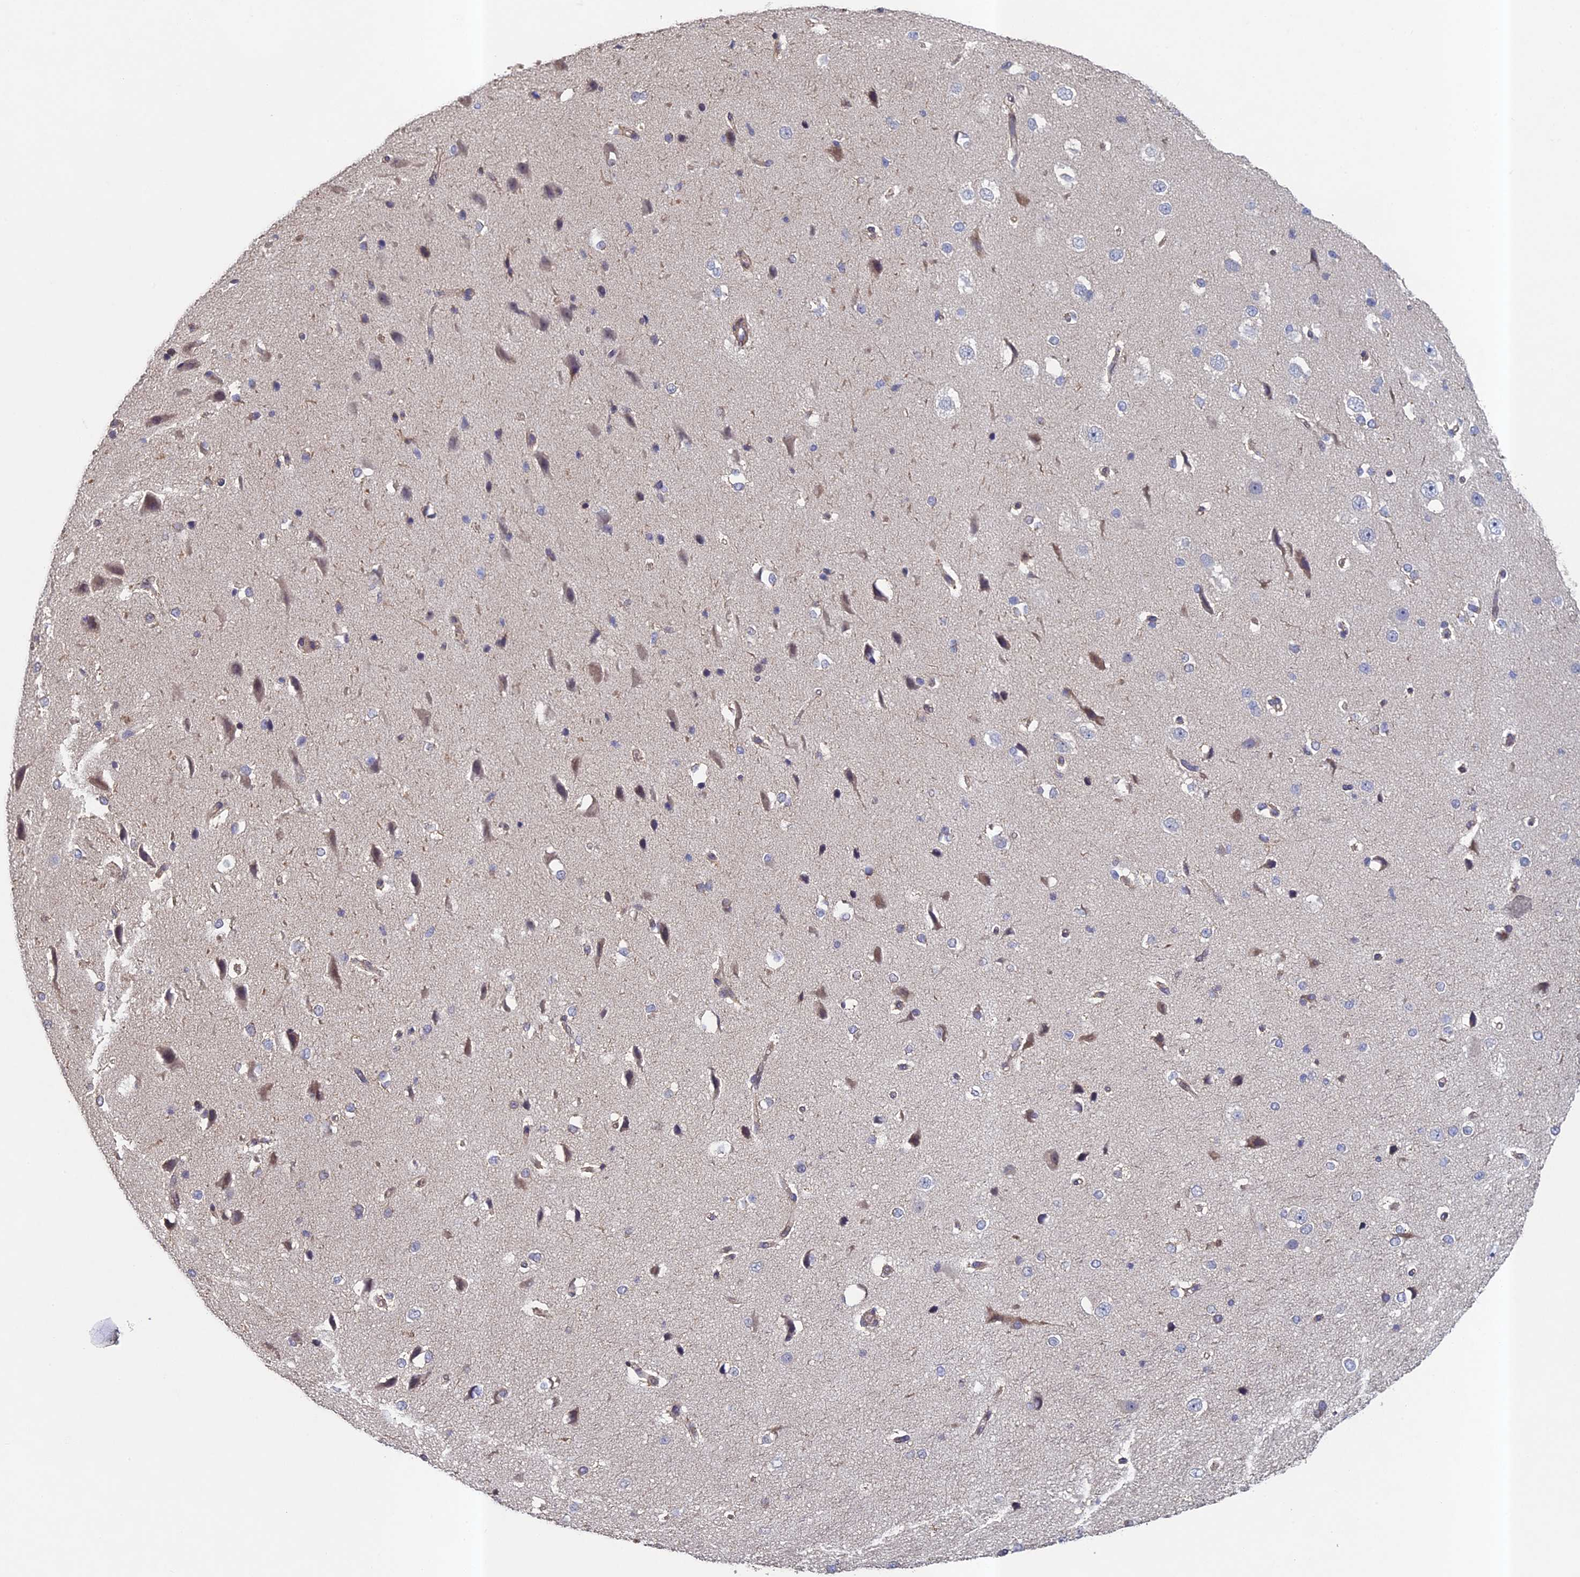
{"staining": {"intensity": "moderate", "quantity": "25%-75%", "location": "cytoplasmic/membranous"}, "tissue": "cerebral cortex", "cell_type": "Endothelial cells", "image_type": "normal", "snomed": [{"axis": "morphology", "description": "Normal tissue, NOS"}, {"axis": "morphology", "description": "Developmental malformation"}, {"axis": "topography", "description": "Cerebral cortex"}], "caption": "A brown stain highlights moderate cytoplasmic/membranous staining of a protein in endothelial cells of unremarkable cerebral cortex. Nuclei are stained in blue.", "gene": "DIXDC1", "patient": {"sex": "female", "age": 30}}